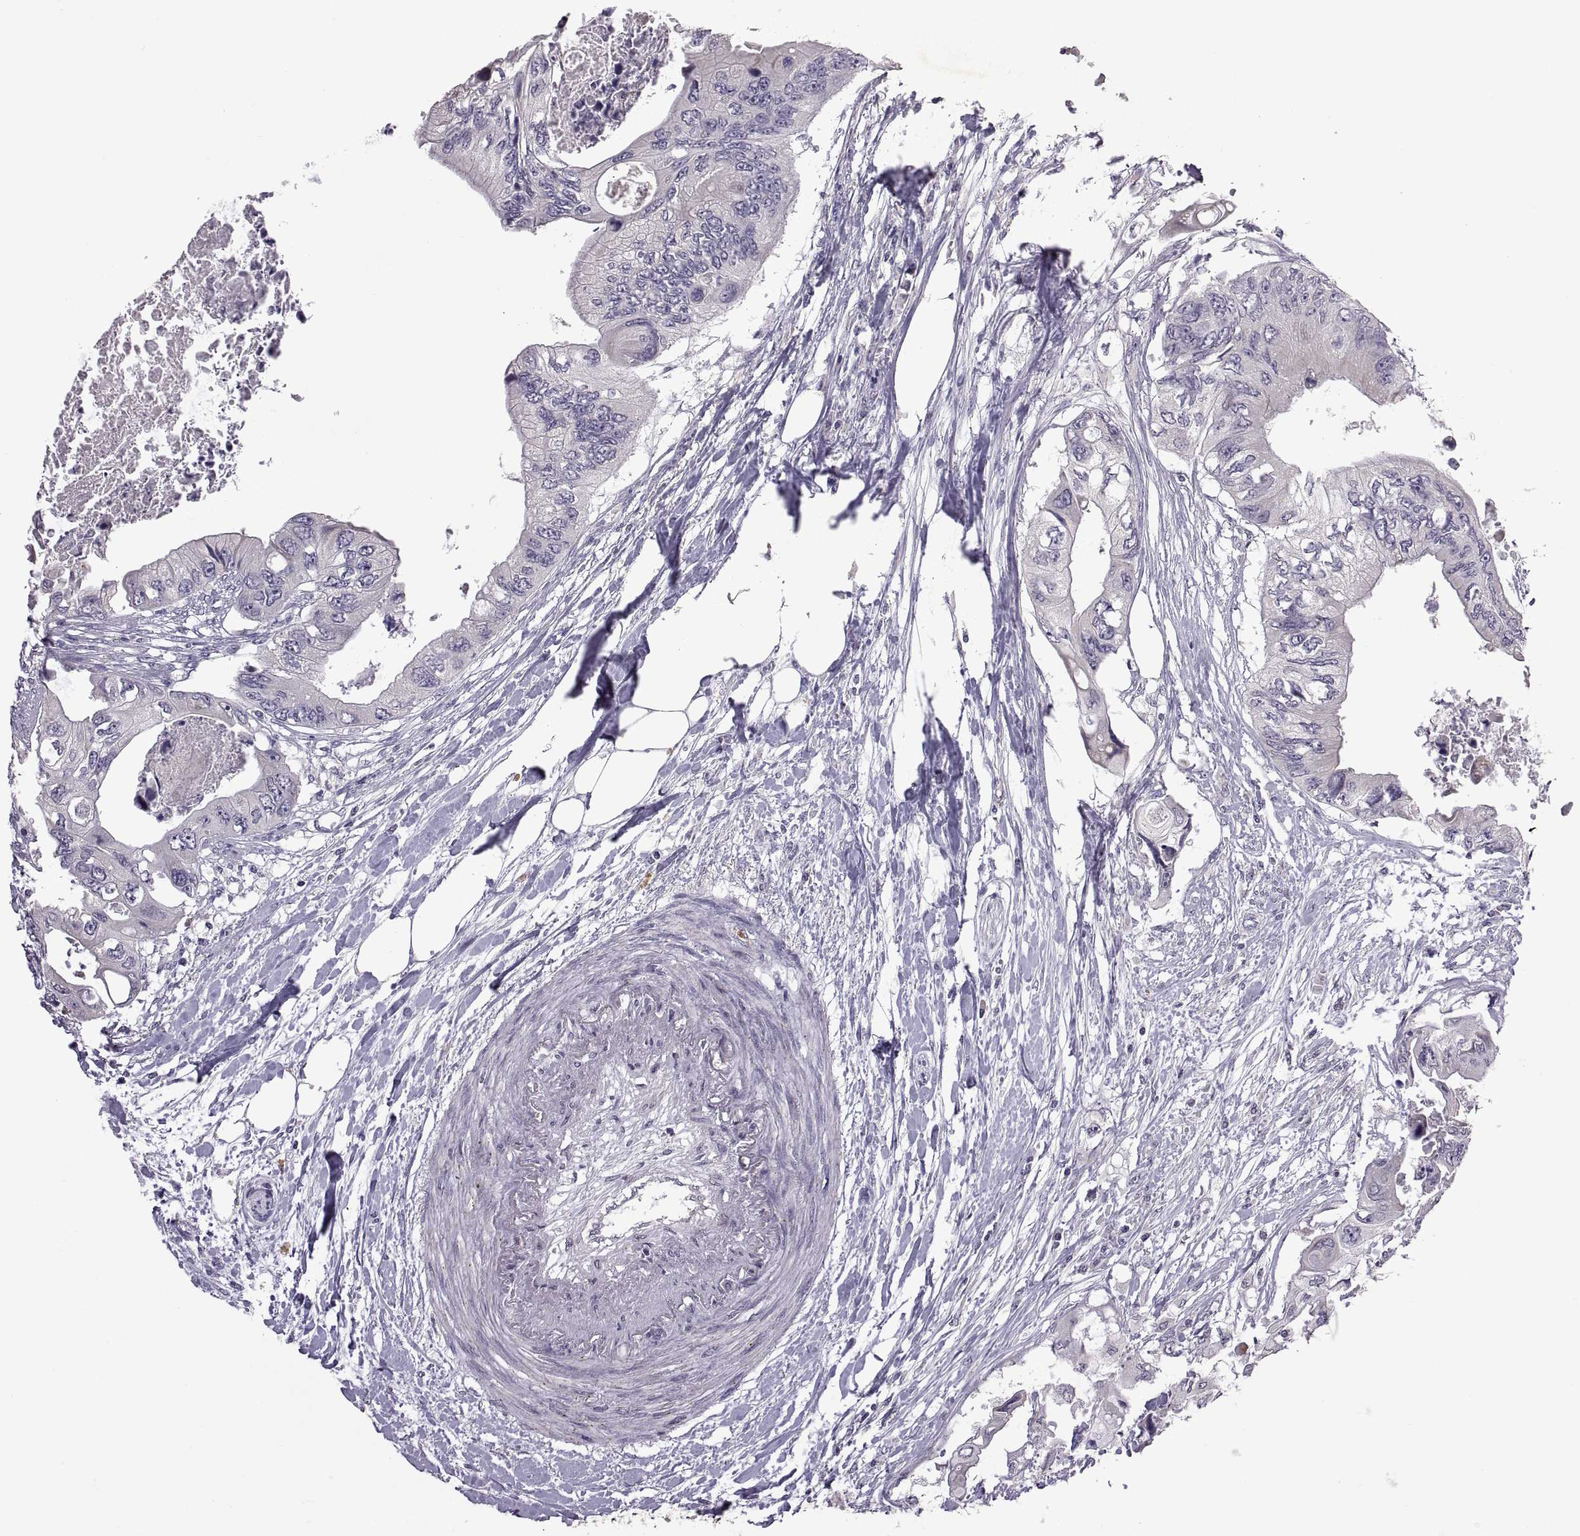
{"staining": {"intensity": "negative", "quantity": "none", "location": "none"}, "tissue": "colorectal cancer", "cell_type": "Tumor cells", "image_type": "cancer", "snomed": [{"axis": "morphology", "description": "Adenocarcinoma, NOS"}, {"axis": "topography", "description": "Rectum"}], "caption": "An immunohistochemistry image of adenocarcinoma (colorectal) is shown. There is no staining in tumor cells of adenocarcinoma (colorectal). The staining was performed using DAB (3,3'-diaminobenzidine) to visualize the protein expression in brown, while the nuclei were stained in blue with hematoxylin (Magnification: 20x).", "gene": "DEFB136", "patient": {"sex": "male", "age": 63}}